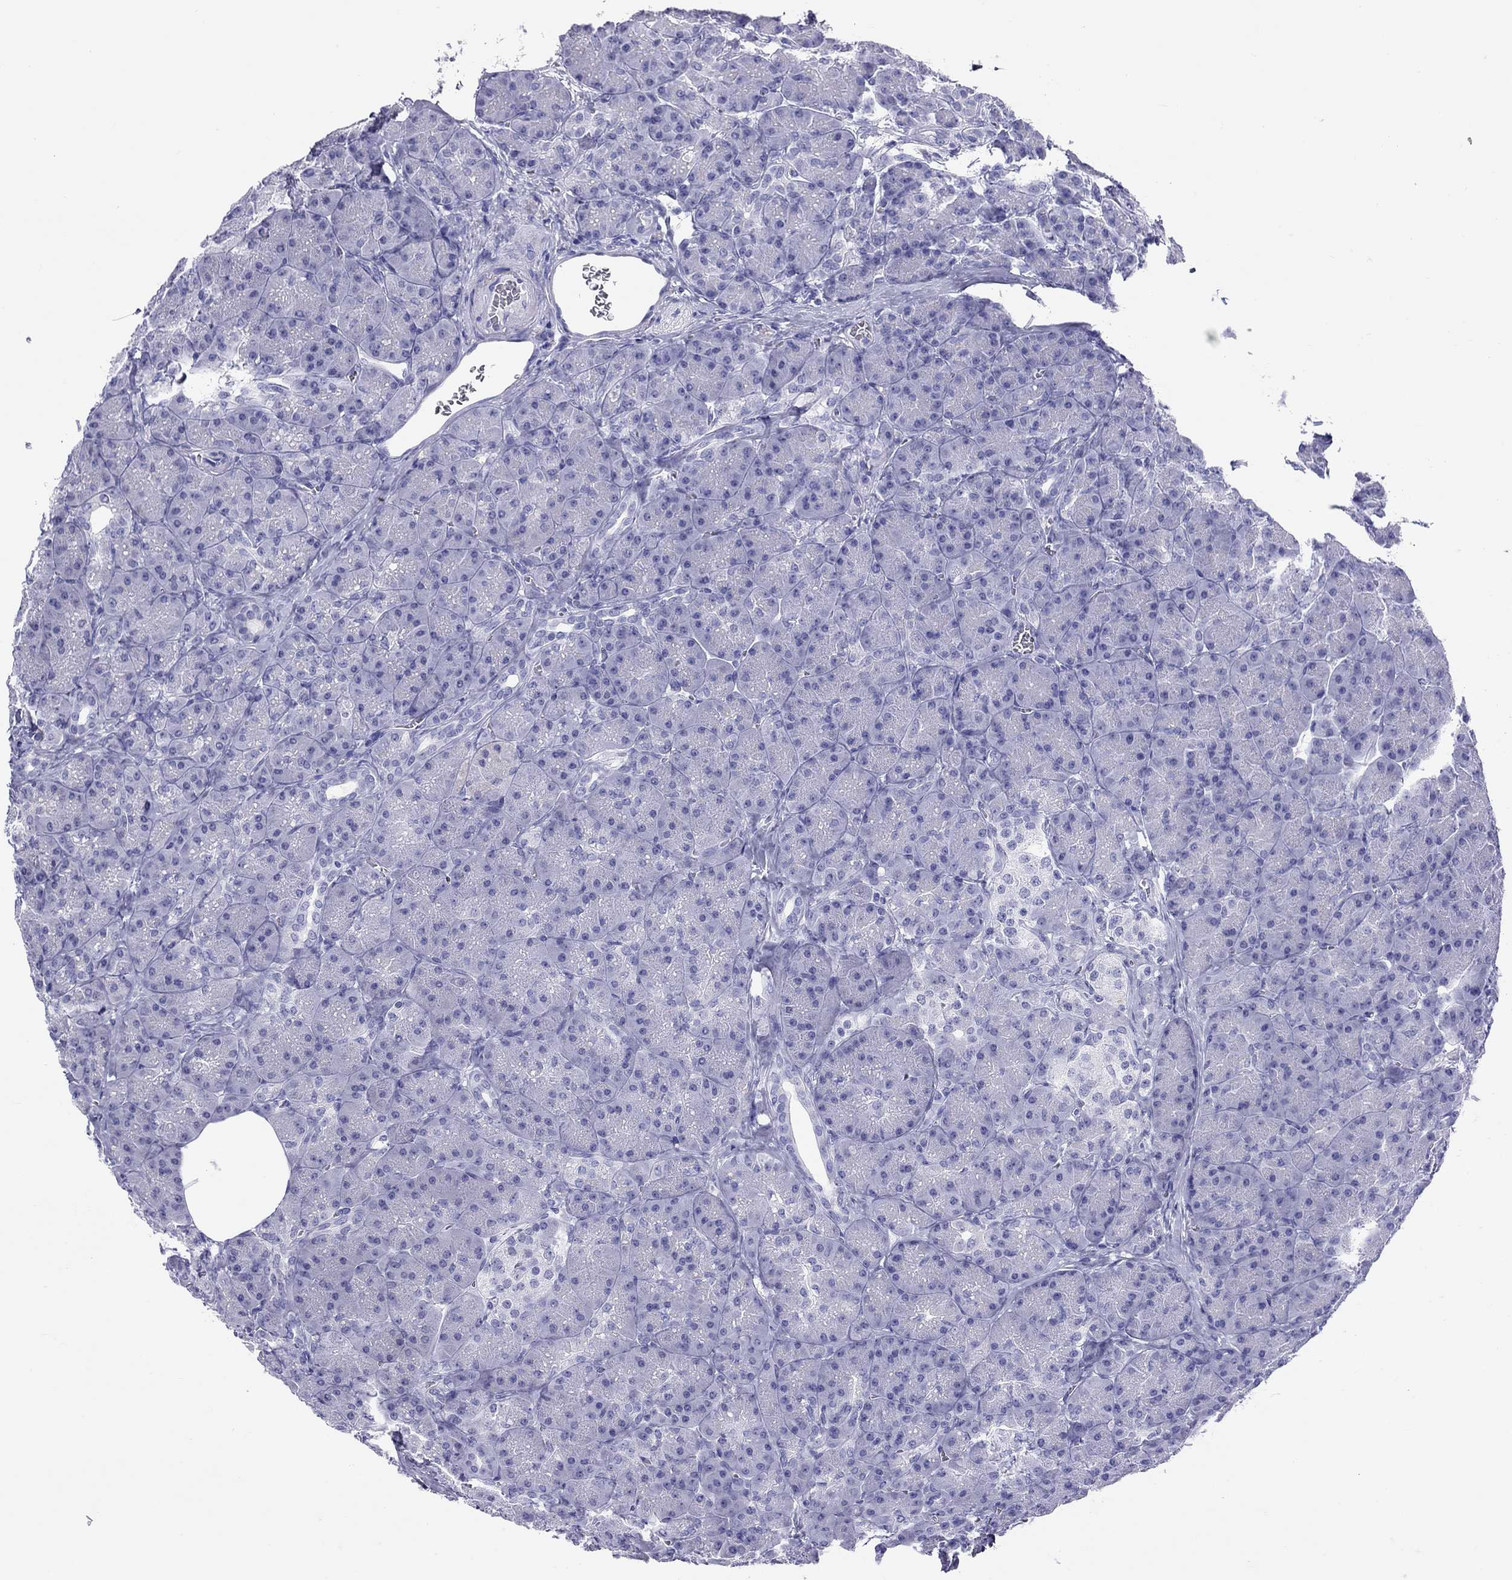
{"staining": {"intensity": "negative", "quantity": "none", "location": "none"}, "tissue": "pancreas", "cell_type": "Exocrine glandular cells", "image_type": "normal", "snomed": [{"axis": "morphology", "description": "Normal tissue, NOS"}, {"axis": "topography", "description": "Pancreas"}], "caption": "Immunohistochemistry (IHC) micrograph of unremarkable pancreas stained for a protein (brown), which shows no positivity in exocrine glandular cells.", "gene": "LYAR", "patient": {"sex": "male", "age": 57}}